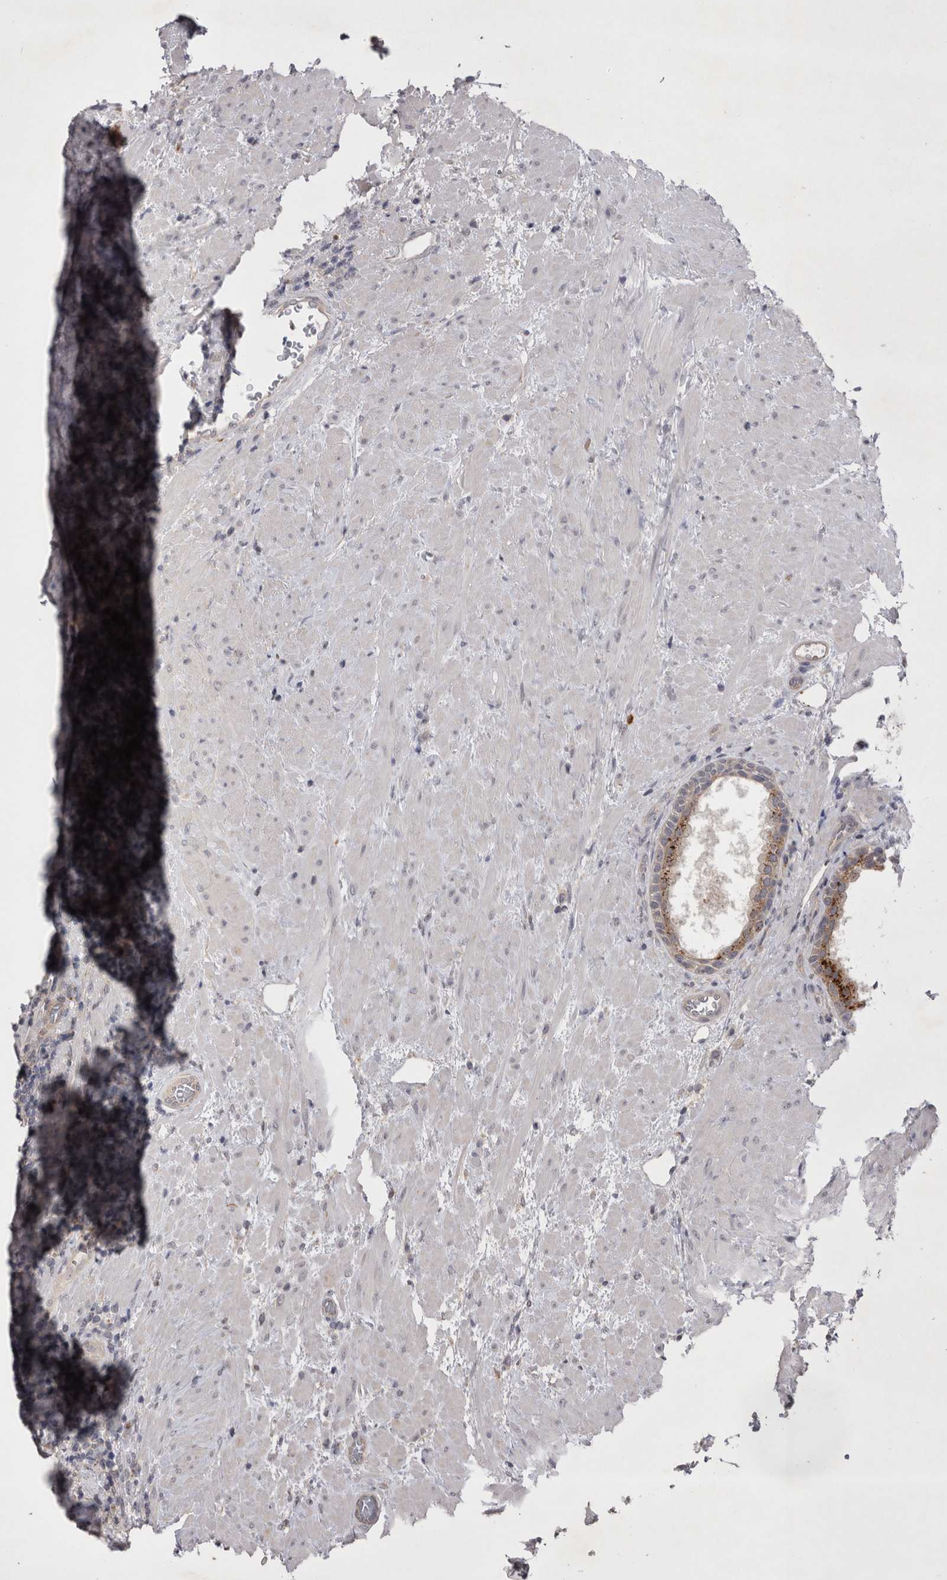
{"staining": {"intensity": "moderate", "quantity": ">75%", "location": "cytoplasmic/membranous"}, "tissue": "prostate", "cell_type": "Glandular cells", "image_type": "normal", "snomed": [{"axis": "morphology", "description": "Normal tissue, NOS"}, {"axis": "topography", "description": "Prostate"}], "caption": "Immunohistochemistry histopathology image of benign prostate: human prostate stained using immunohistochemistry reveals medium levels of moderate protein expression localized specifically in the cytoplasmic/membranous of glandular cells, appearing as a cytoplasmic/membranous brown color.", "gene": "CTBS", "patient": {"sex": "male", "age": 76}}